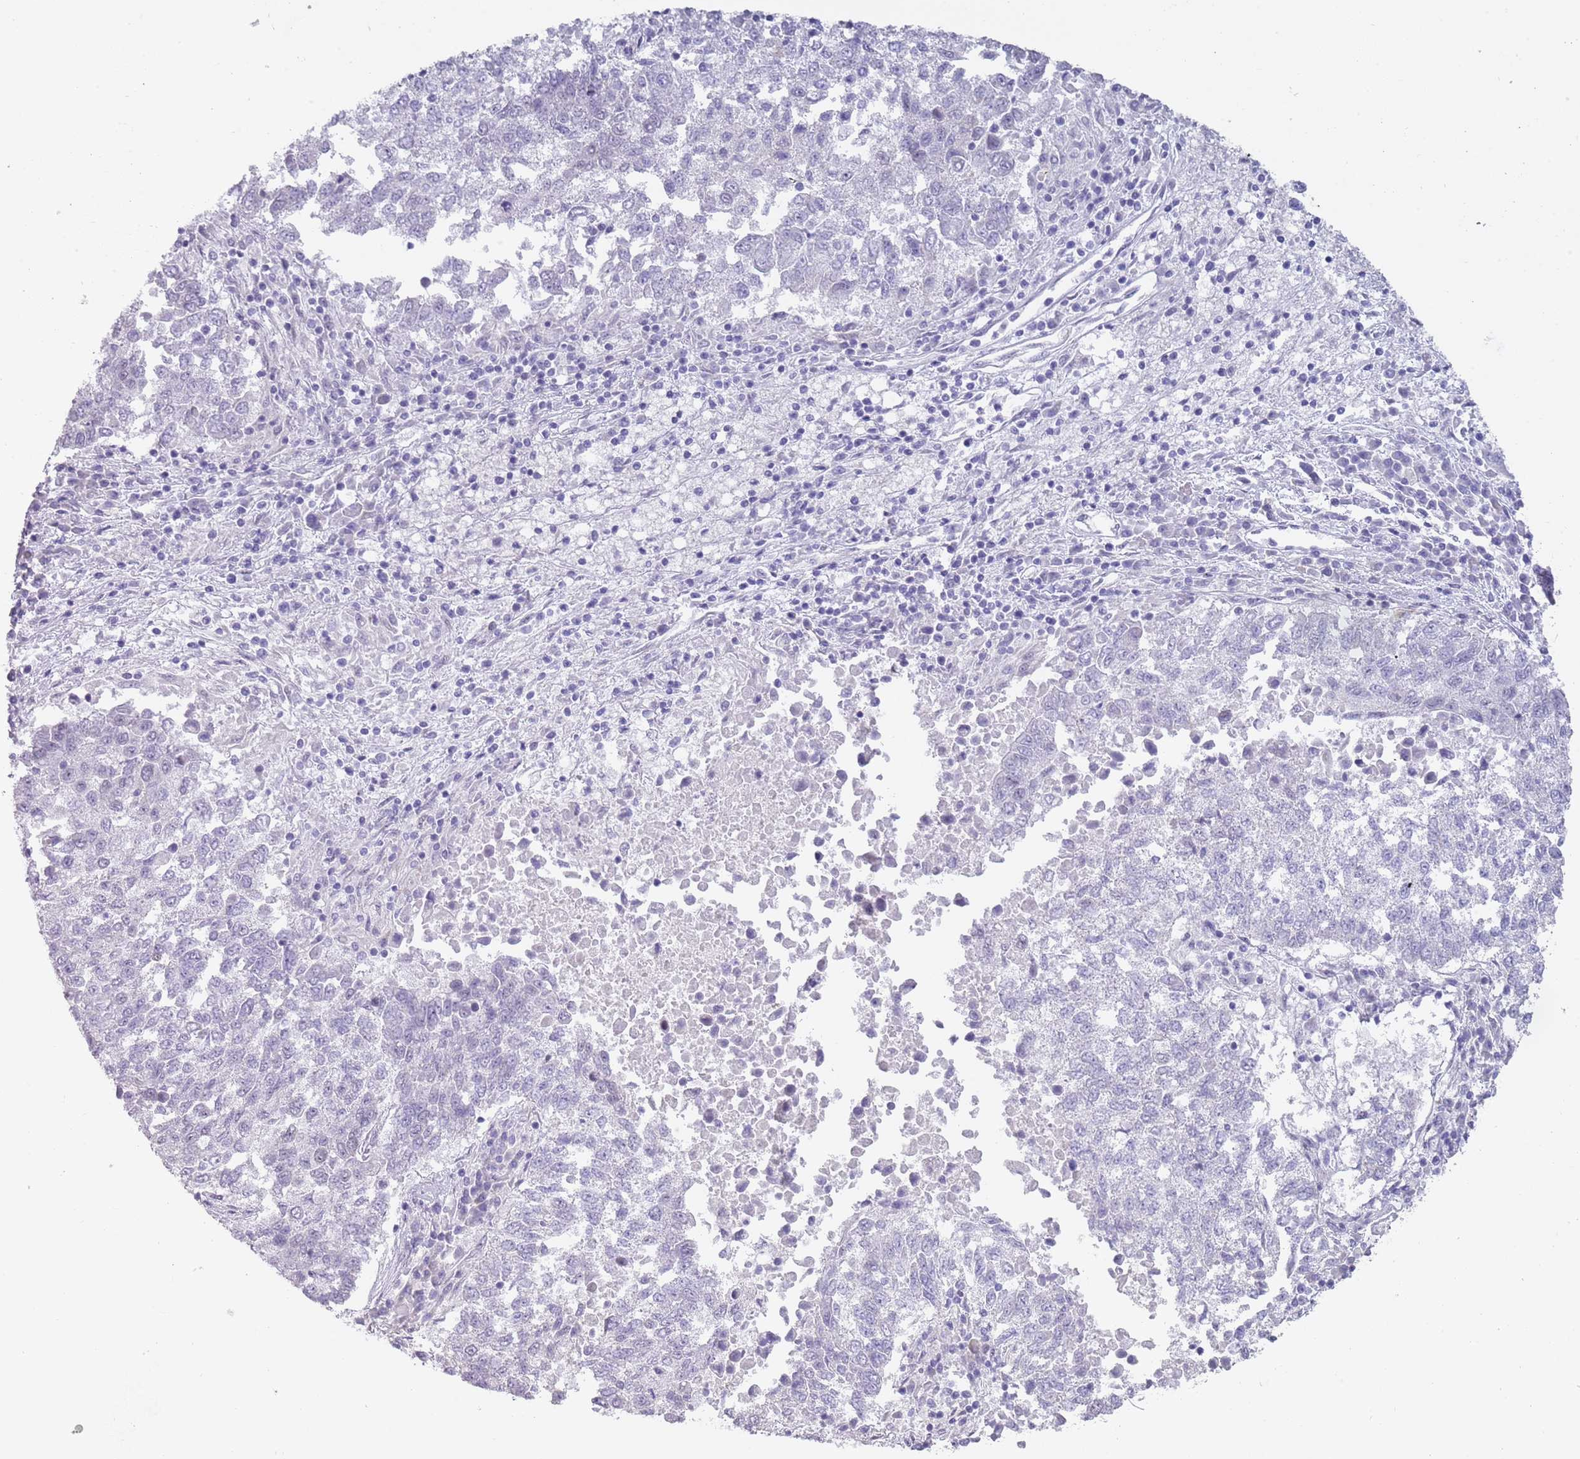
{"staining": {"intensity": "negative", "quantity": "none", "location": "none"}, "tissue": "lung cancer", "cell_type": "Tumor cells", "image_type": "cancer", "snomed": [{"axis": "morphology", "description": "Squamous cell carcinoma, NOS"}, {"axis": "topography", "description": "Lung"}], "caption": "DAB immunohistochemical staining of lung squamous cell carcinoma reveals no significant positivity in tumor cells.", "gene": "NBPF3", "patient": {"sex": "male", "age": 73}}